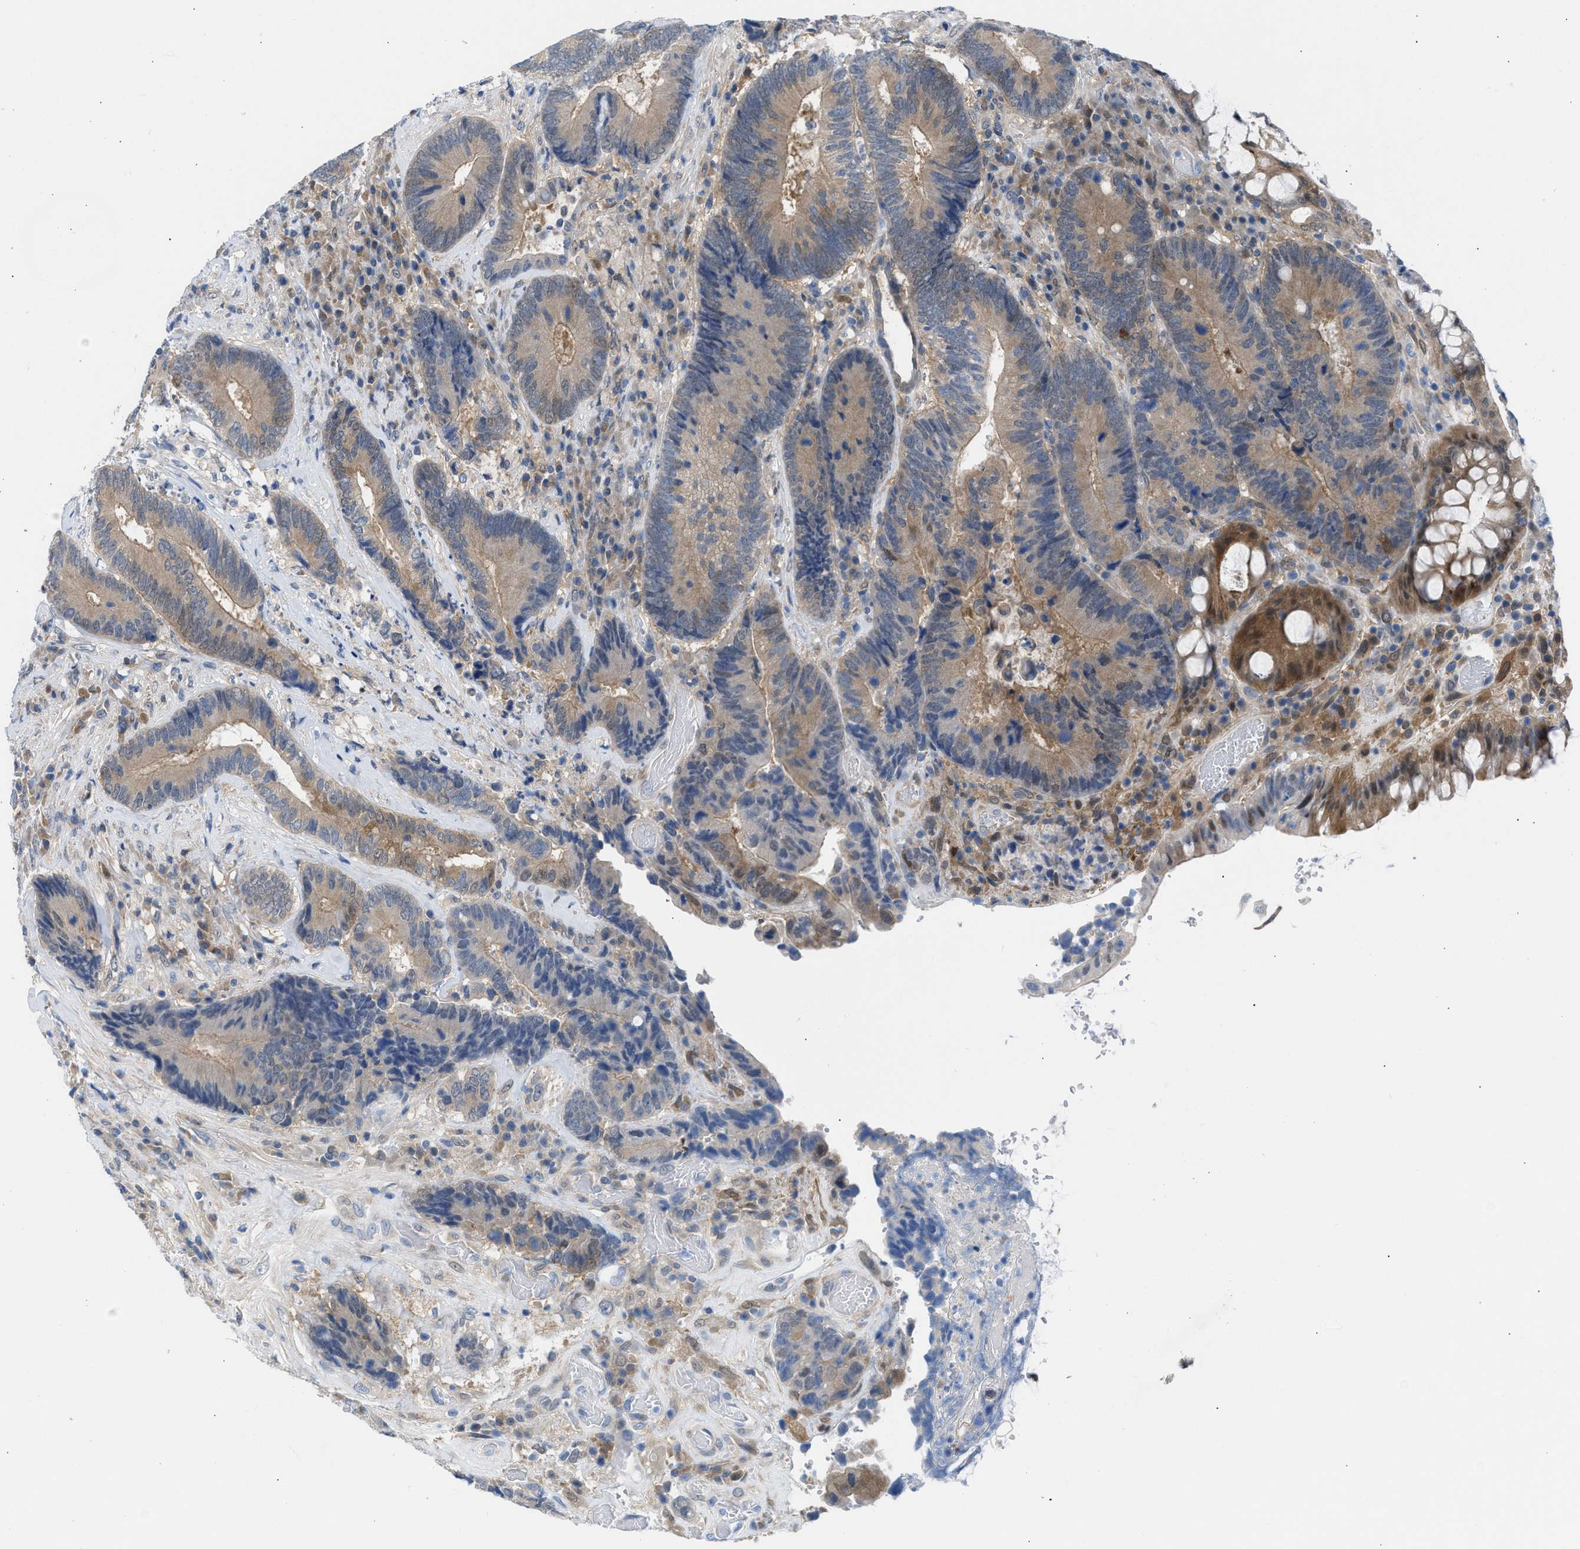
{"staining": {"intensity": "weak", "quantity": "25%-75%", "location": "cytoplasmic/membranous"}, "tissue": "colorectal cancer", "cell_type": "Tumor cells", "image_type": "cancer", "snomed": [{"axis": "morphology", "description": "Adenocarcinoma, NOS"}, {"axis": "topography", "description": "Rectum"}], "caption": "A histopathology image of colorectal cancer stained for a protein shows weak cytoplasmic/membranous brown staining in tumor cells. The protein is shown in brown color, while the nuclei are stained blue.", "gene": "CBR1", "patient": {"sex": "female", "age": 89}}